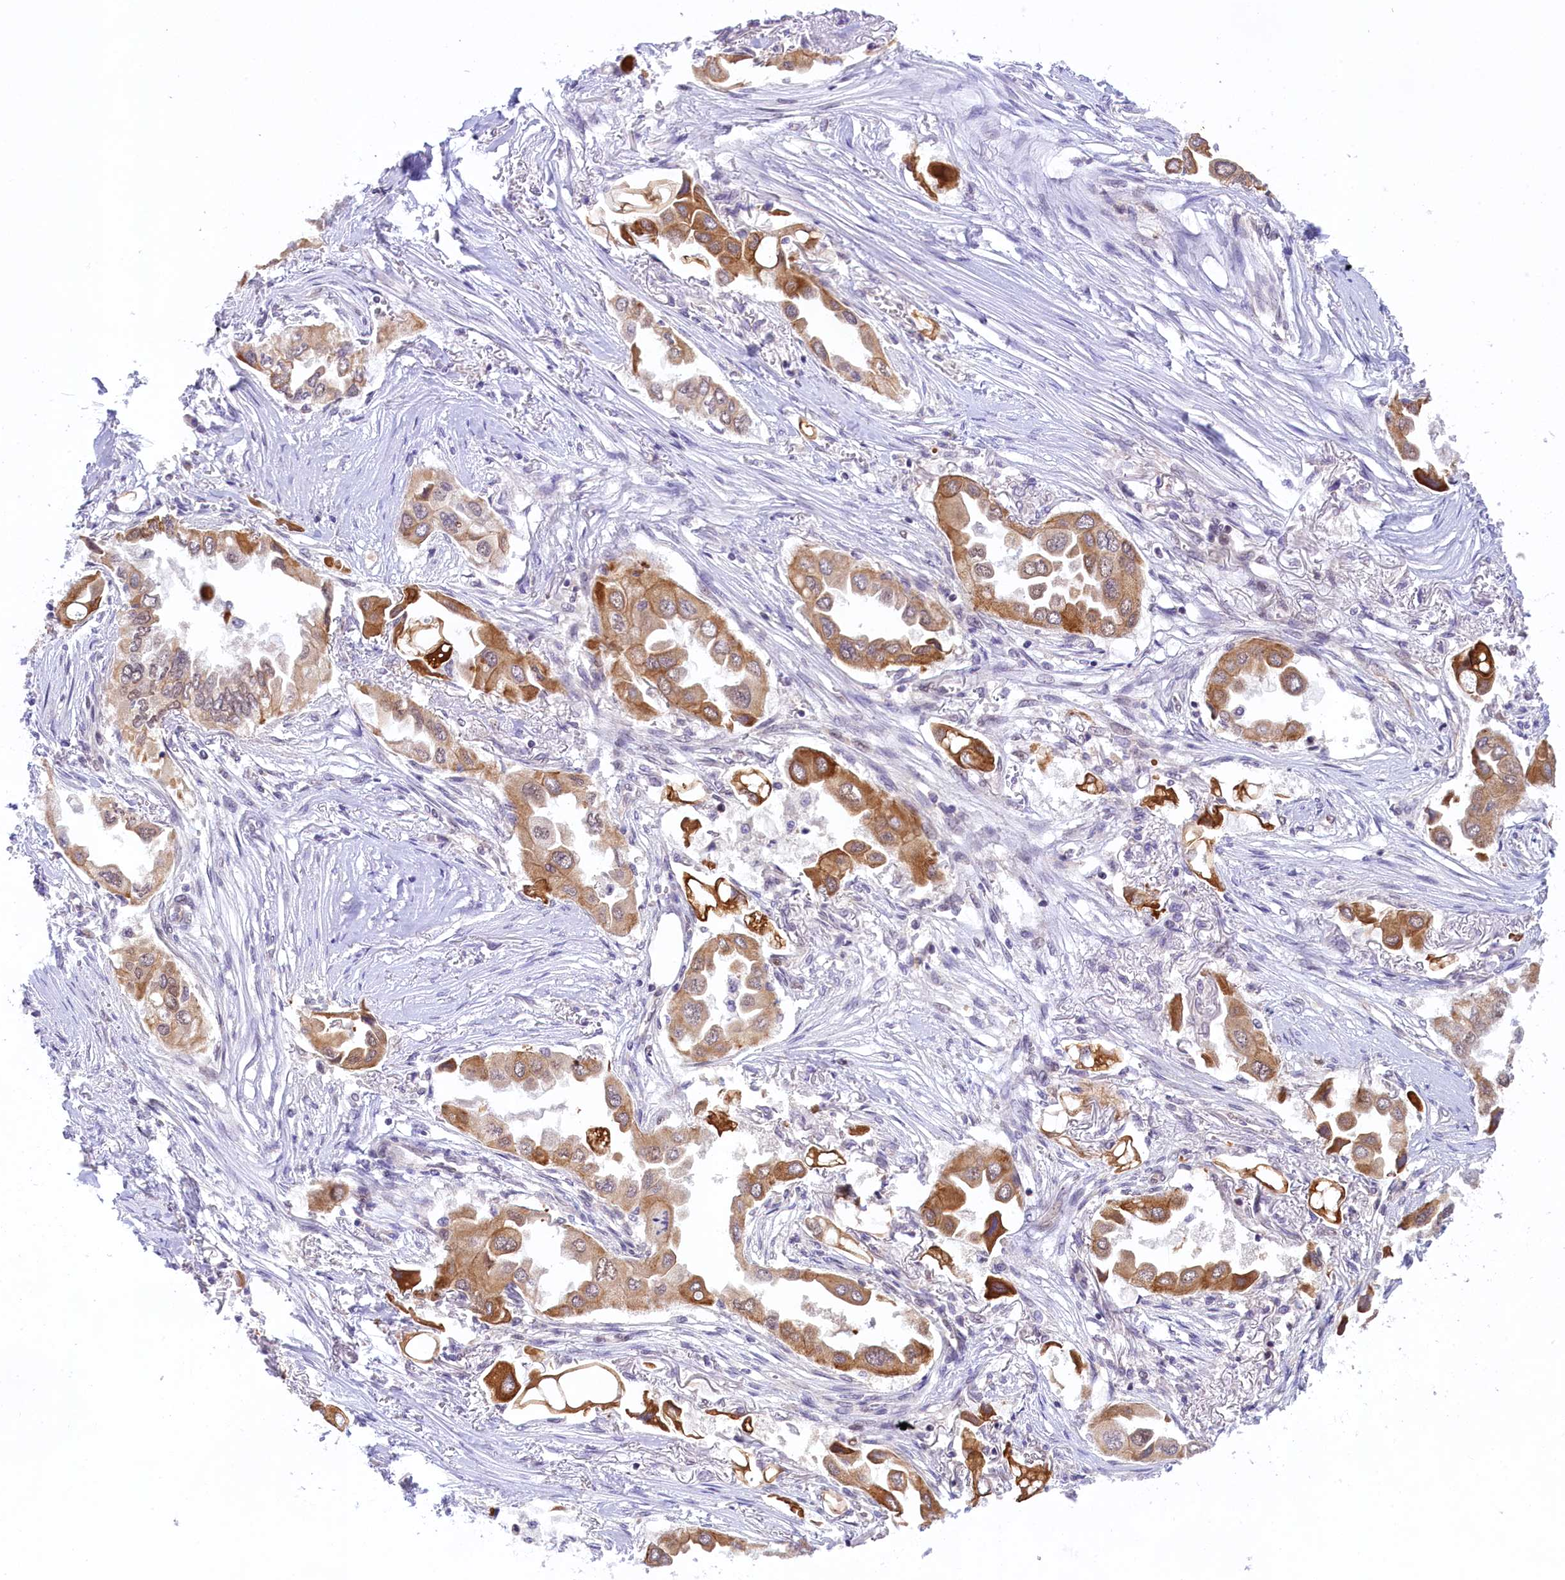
{"staining": {"intensity": "moderate", "quantity": ">75%", "location": "cytoplasmic/membranous"}, "tissue": "lung cancer", "cell_type": "Tumor cells", "image_type": "cancer", "snomed": [{"axis": "morphology", "description": "Adenocarcinoma, NOS"}, {"axis": "topography", "description": "Lung"}], "caption": "Approximately >75% of tumor cells in adenocarcinoma (lung) demonstrate moderate cytoplasmic/membranous protein positivity as visualized by brown immunohistochemical staining.", "gene": "CARD8", "patient": {"sex": "female", "age": 76}}